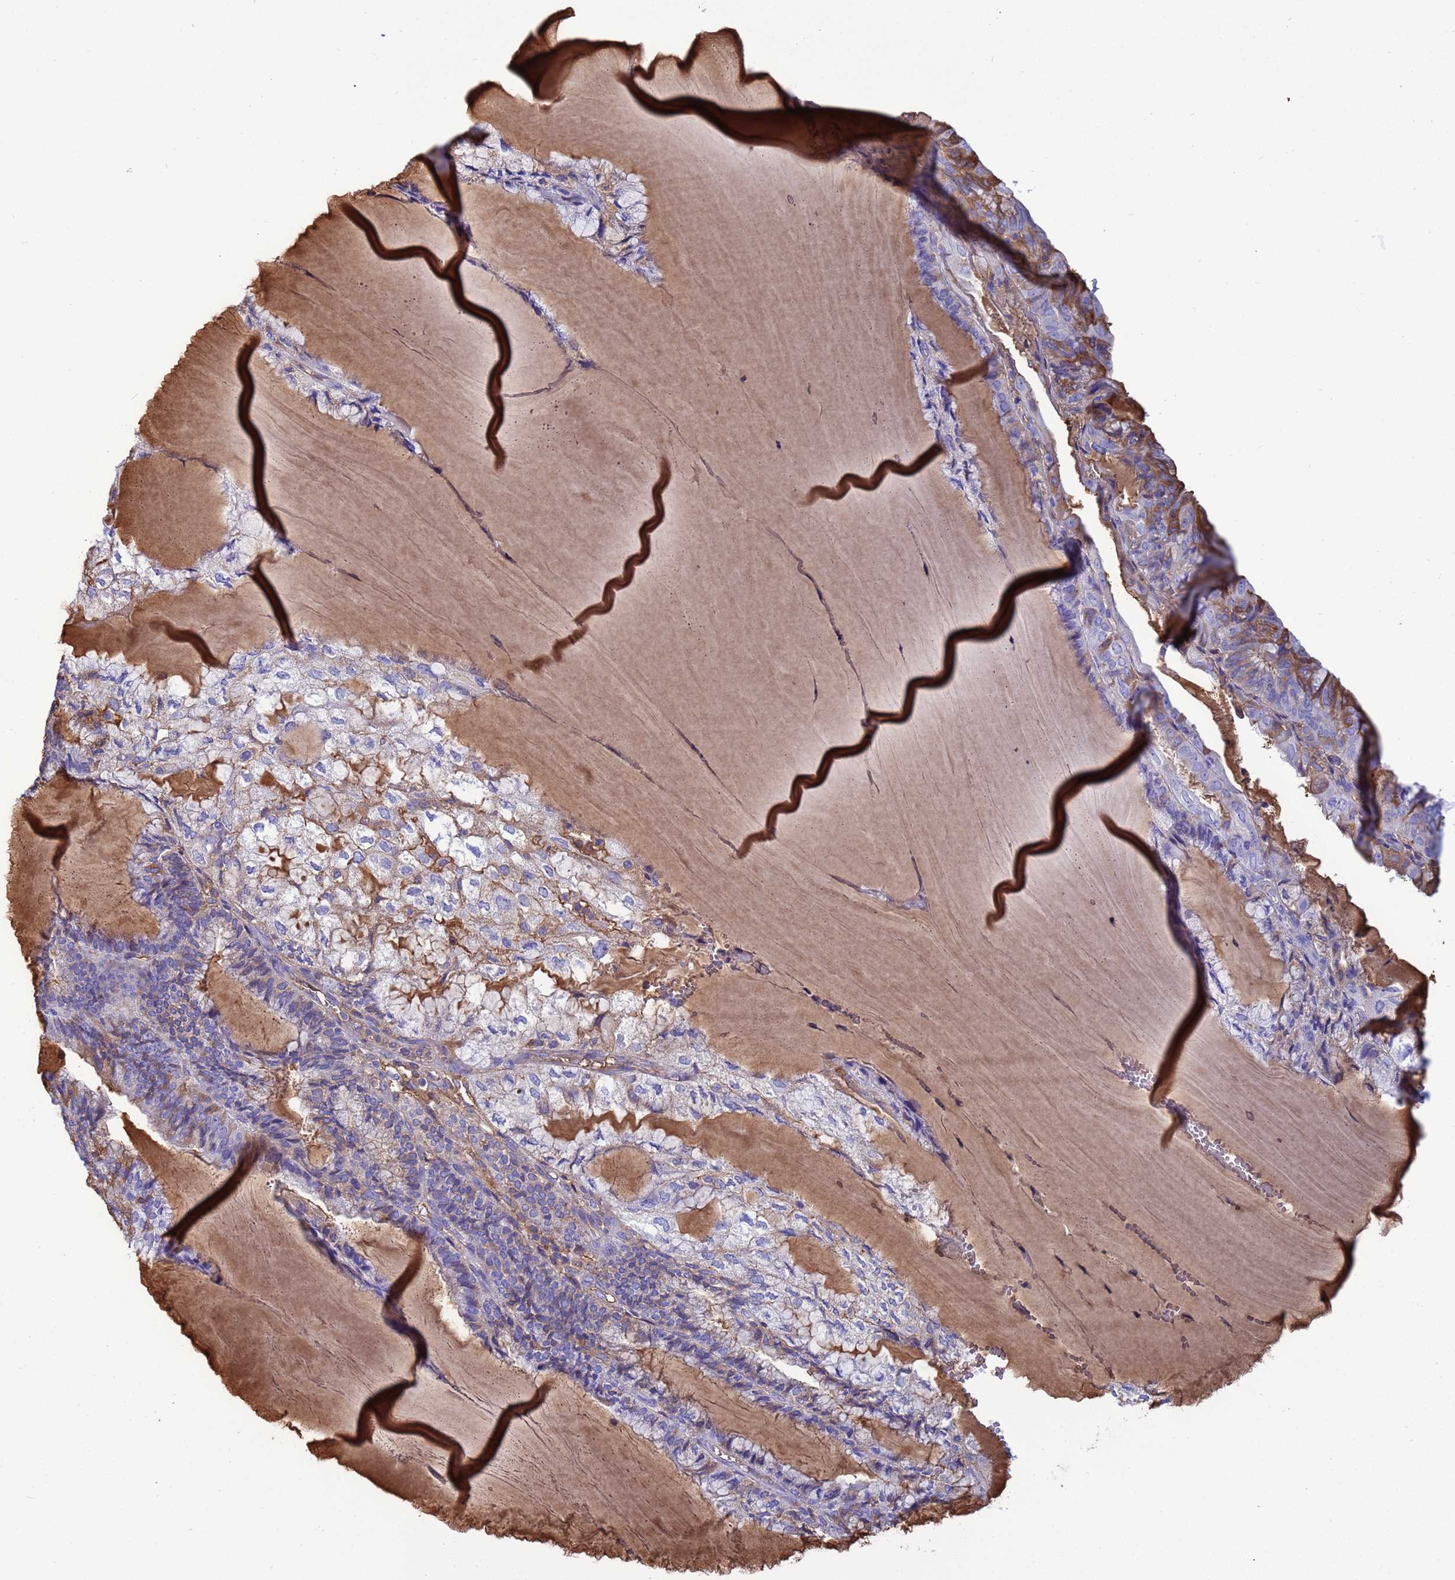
{"staining": {"intensity": "moderate", "quantity": "<25%", "location": "cytoplasmic/membranous"}, "tissue": "endometrial cancer", "cell_type": "Tumor cells", "image_type": "cancer", "snomed": [{"axis": "morphology", "description": "Adenocarcinoma, NOS"}, {"axis": "topography", "description": "Endometrium"}], "caption": "This is an image of immunohistochemistry staining of endometrial cancer, which shows moderate expression in the cytoplasmic/membranous of tumor cells.", "gene": "H1-7", "patient": {"sex": "female", "age": 81}}